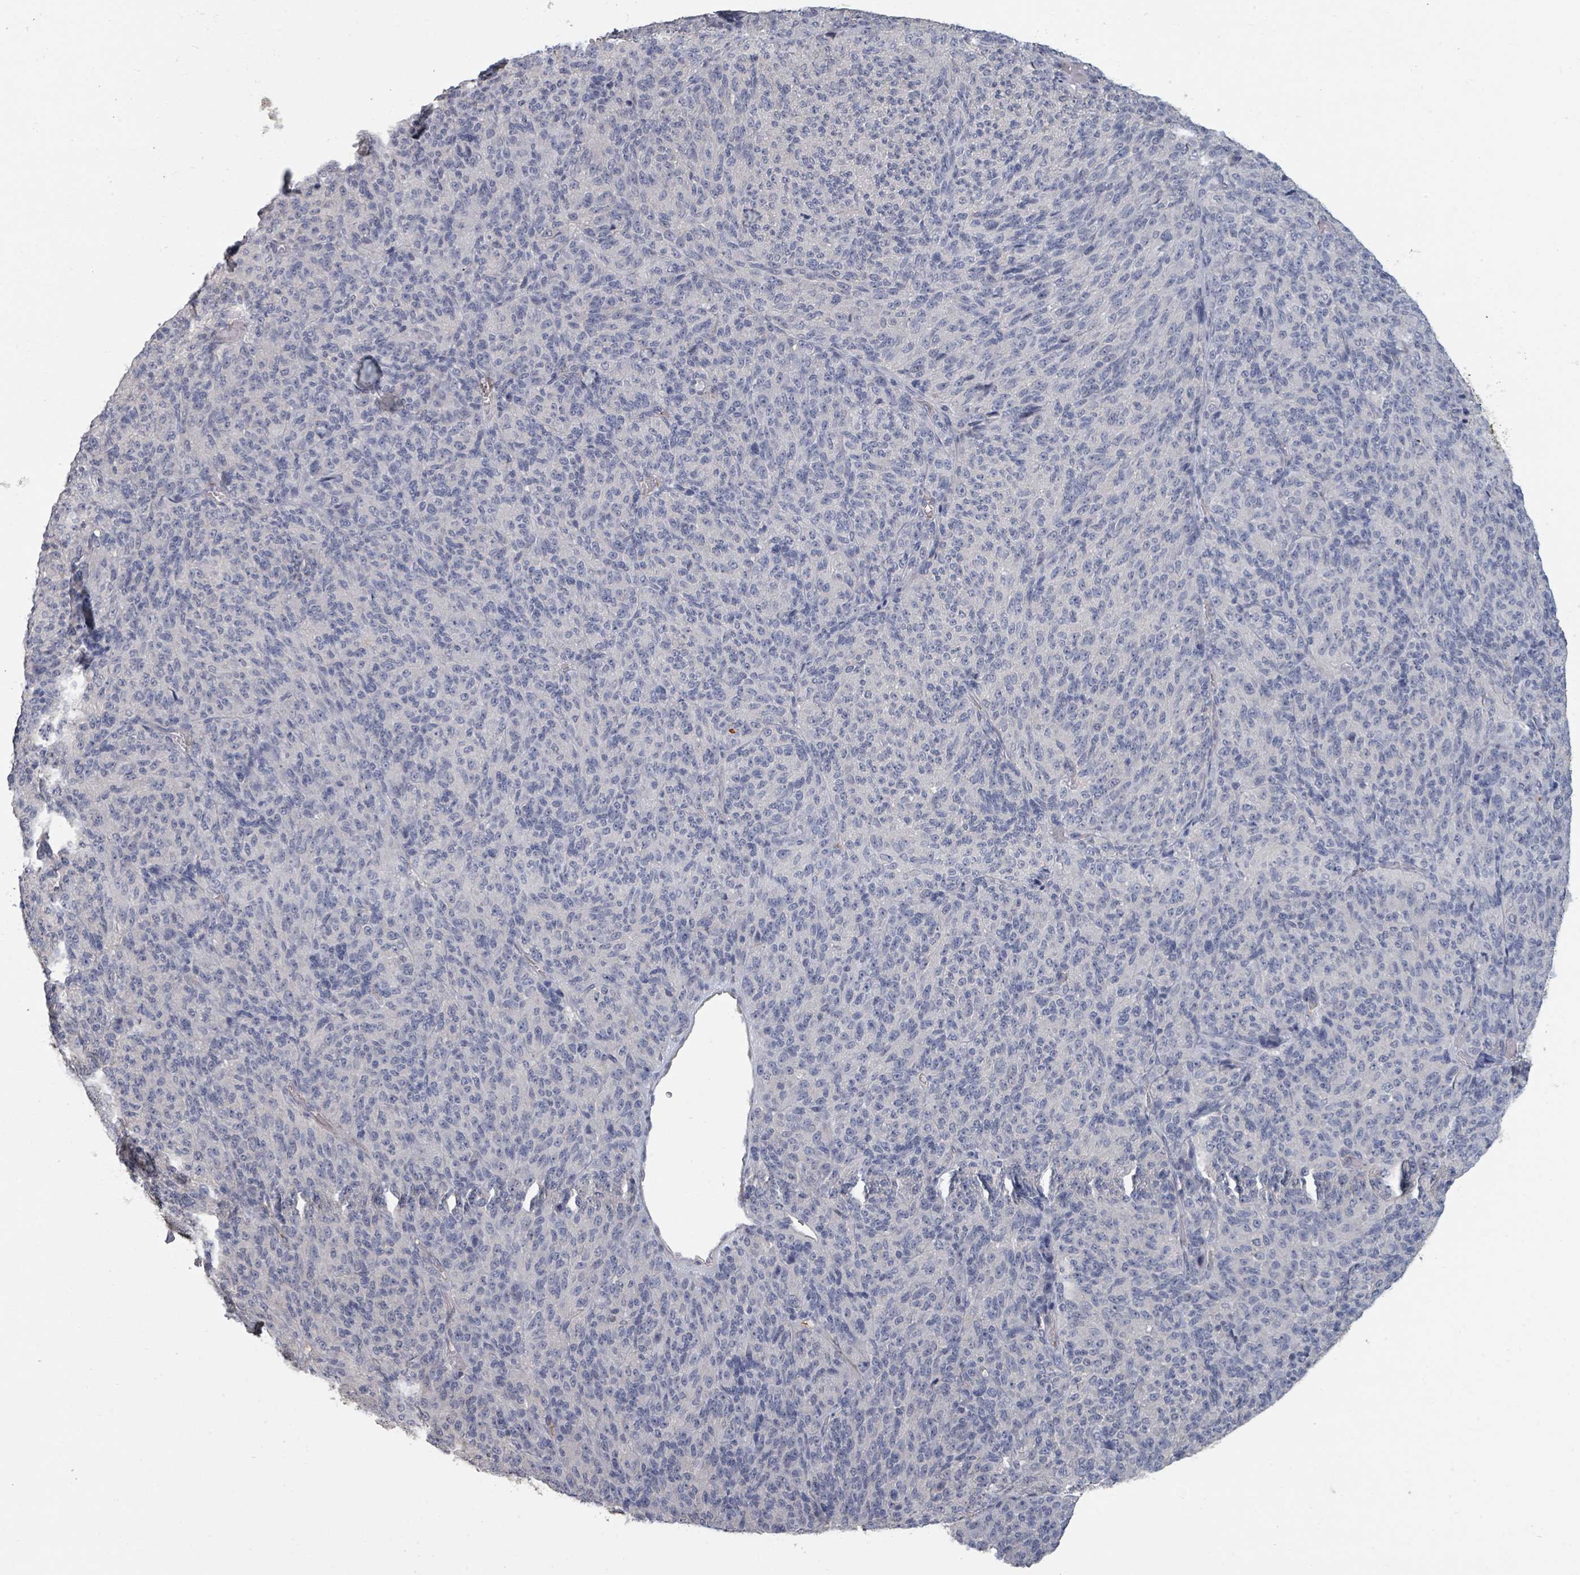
{"staining": {"intensity": "negative", "quantity": "none", "location": "none"}, "tissue": "melanoma", "cell_type": "Tumor cells", "image_type": "cancer", "snomed": [{"axis": "morphology", "description": "Malignant melanoma, Metastatic site"}, {"axis": "topography", "description": "Brain"}], "caption": "Melanoma was stained to show a protein in brown. There is no significant positivity in tumor cells.", "gene": "PLAUR", "patient": {"sex": "female", "age": 56}}